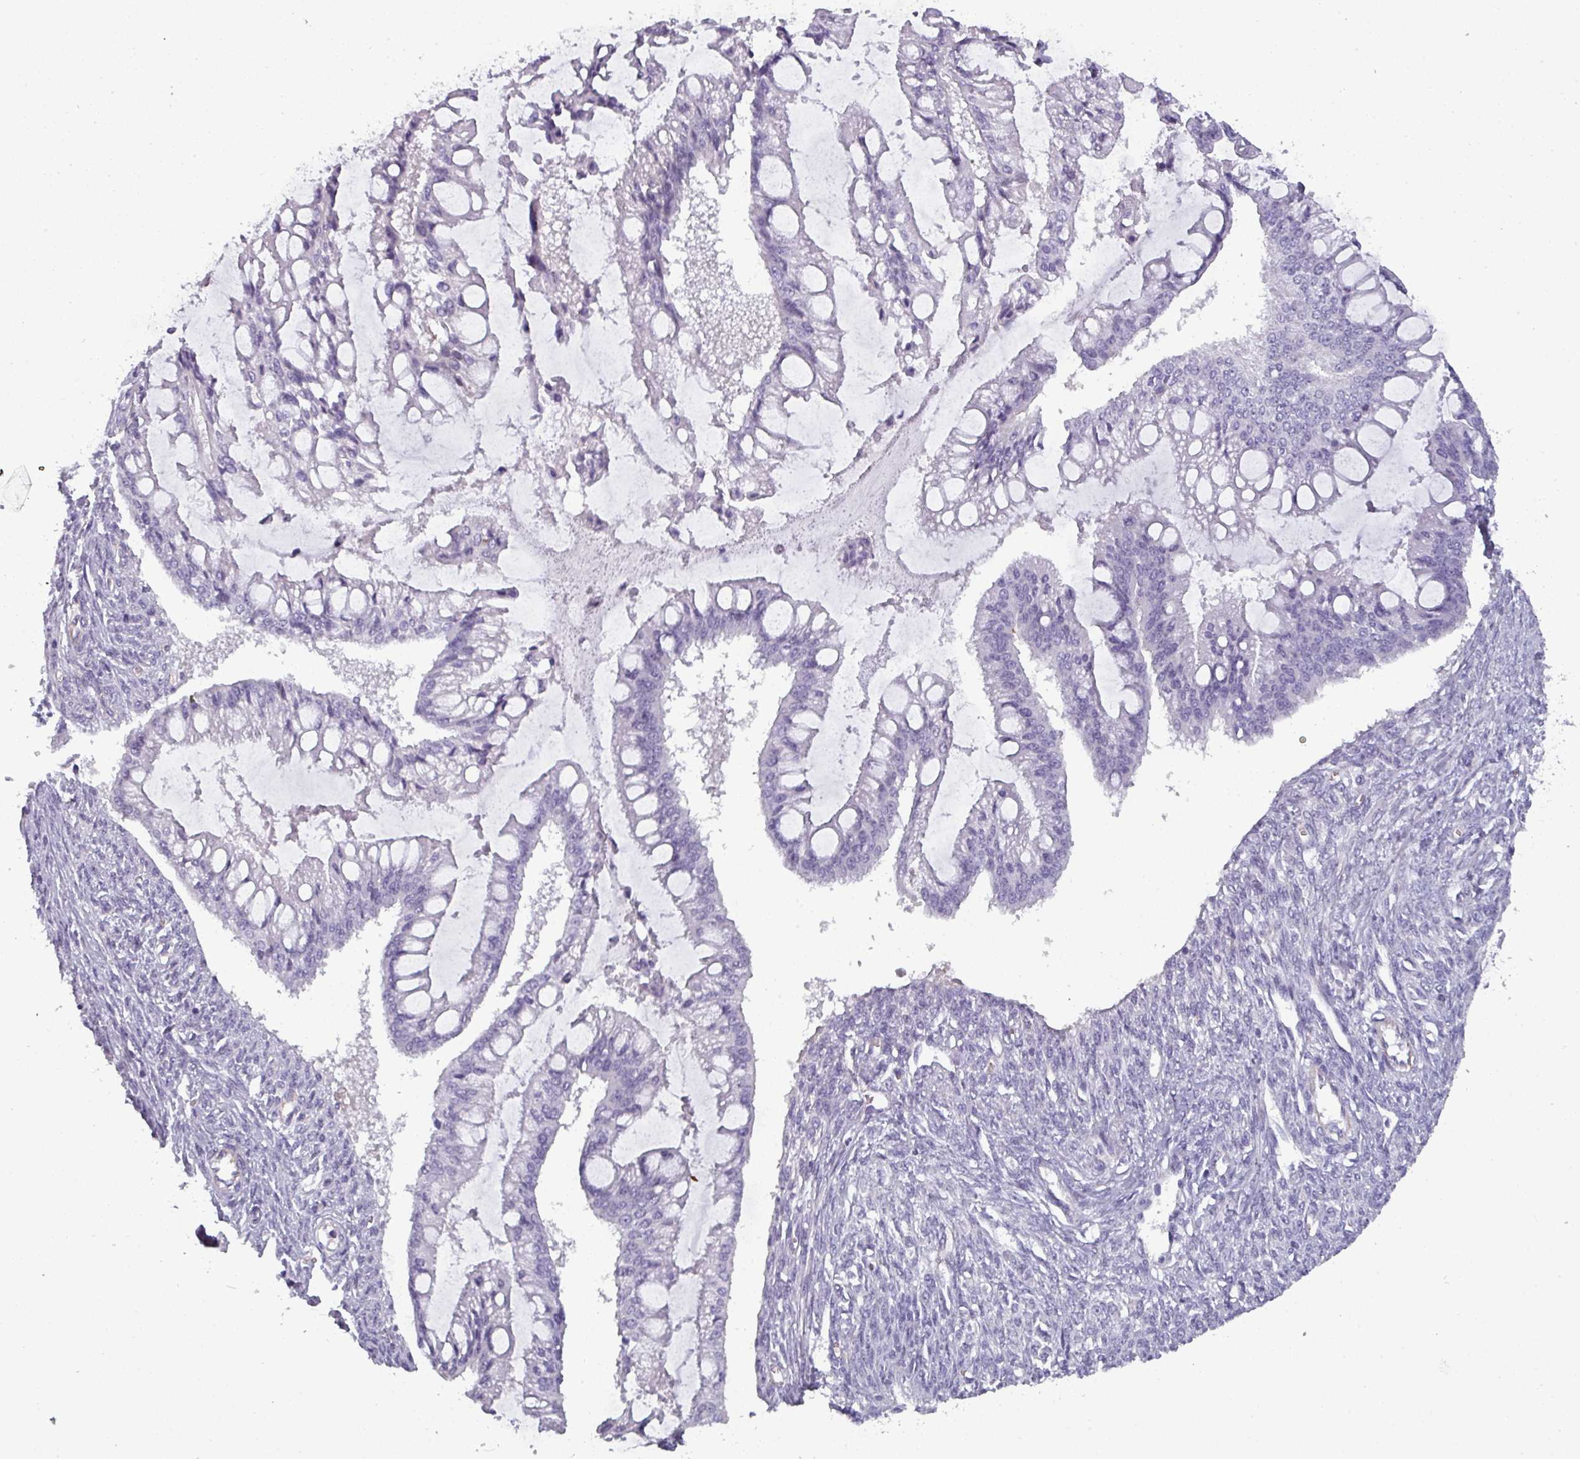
{"staining": {"intensity": "negative", "quantity": "none", "location": "none"}, "tissue": "ovarian cancer", "cell_type": "Tumor cells", "image_type": "cancer", "snomed": [{"axis": "morphology", "description": "Cystadenocarcinoma, mucinous, NOS"}, {"axis": "topography", "description": "Ovary"}], "caption": "Ovarian mucinous cystadenocarcinoma was stained to show a protein in brown. There is no significant positivity in tumor cells. (Immunohistochemistry (ihc), brightfield microscopy, high magnification).", "gene": "AREL1", "patient": {"sex": "female", "age": 73}}